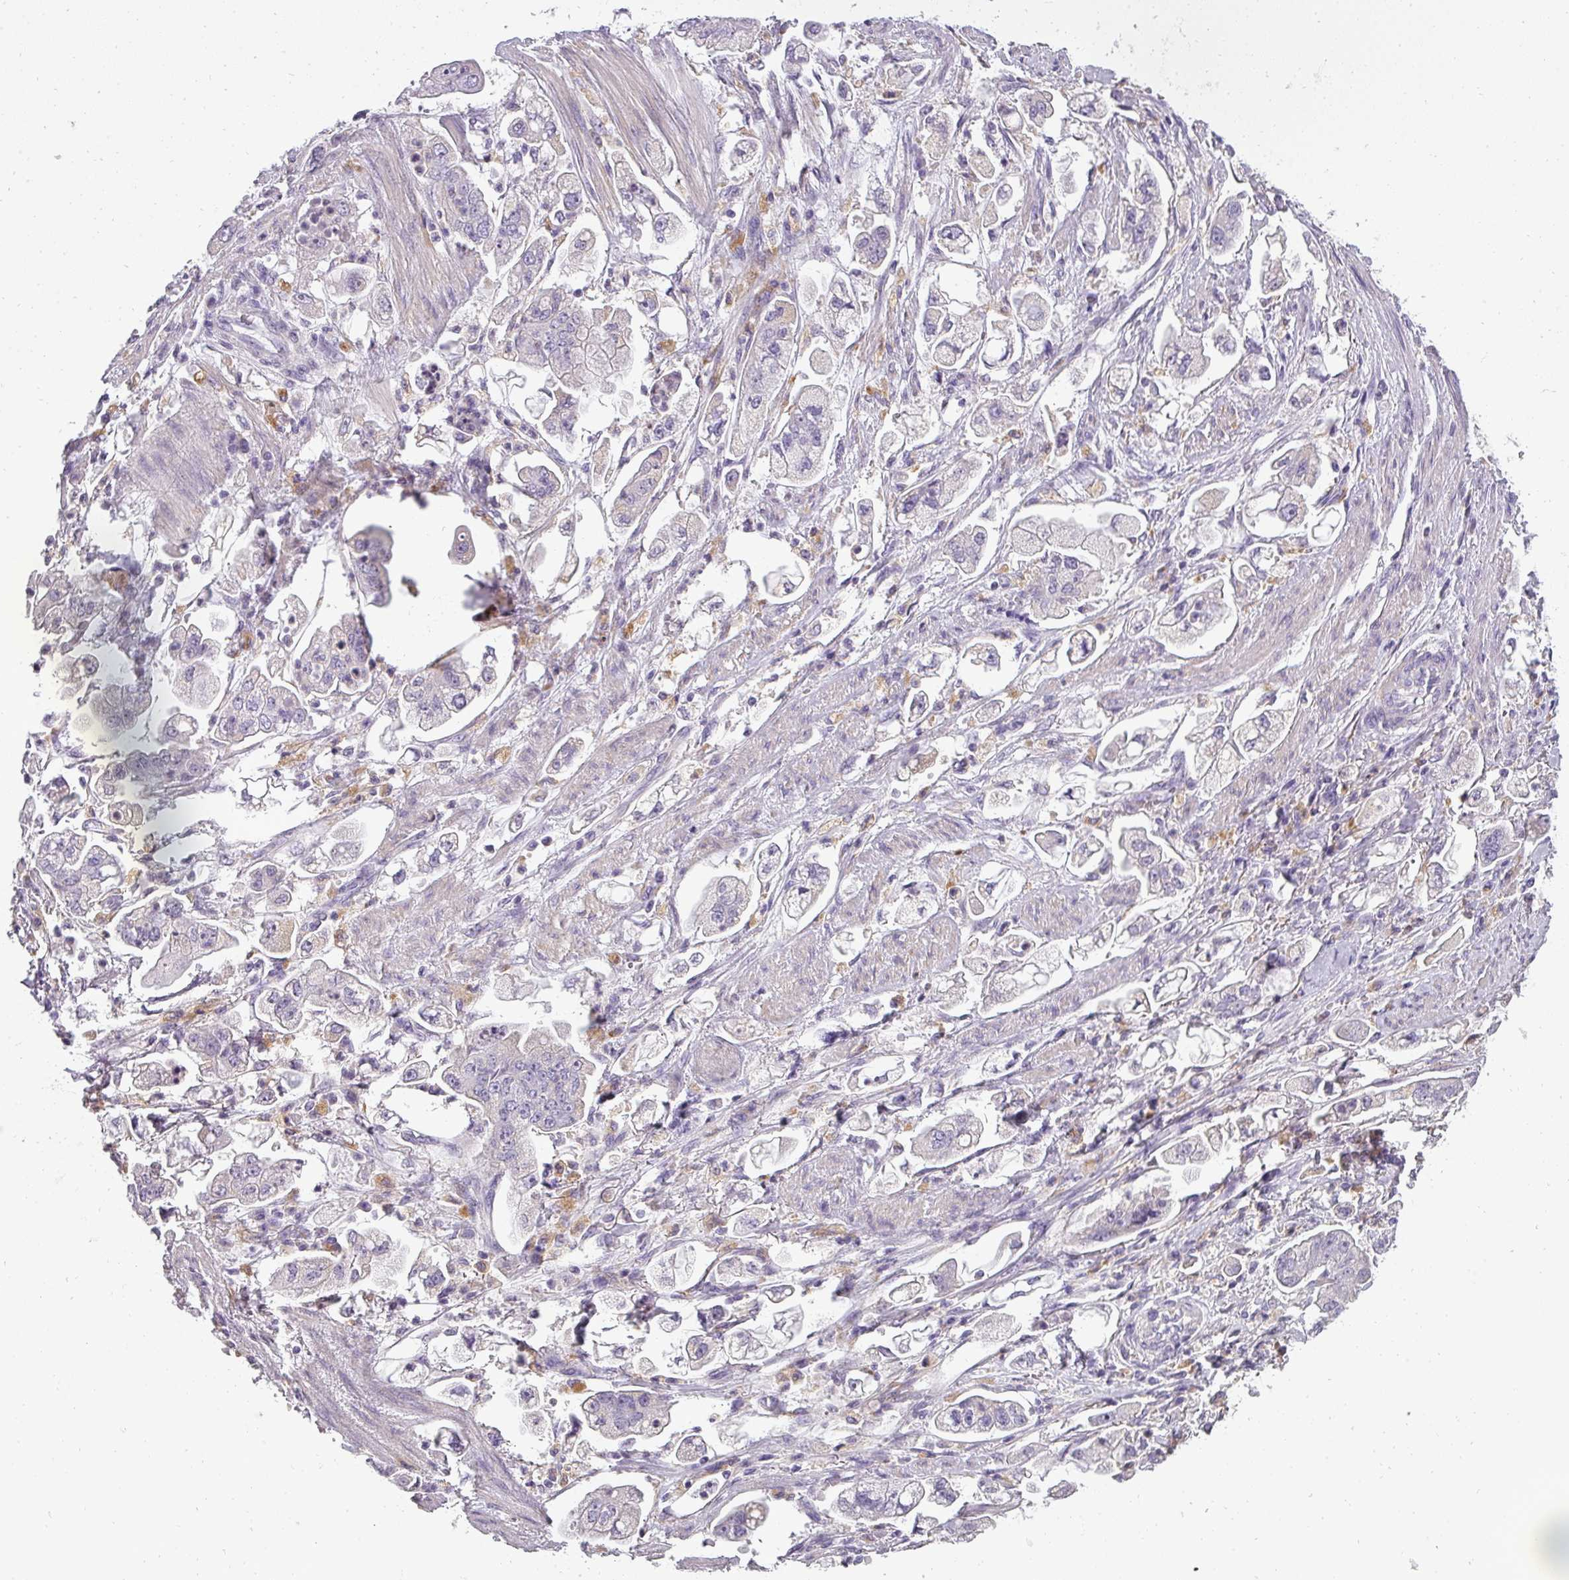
{"staining": {"intensity": "negative", "quantity": "none", "location": "none"}, "tissue": "stomach cancer", "cell_type": "Tumor cells", "image_type": "cancer", "snomed": [{"axis": "morphology", "description": "Adenocarcinoma, NOS"}, {"axis": "topography", "description": "Stomach"}], "caption": "High power microscopy image of an IHC micrograph of adenocarcinoma (stomach), revealing no significant expression in tumor cells. (Immunohistochemistry (ihc), brightfield microscopy, high magnification).", "gene": "ATP6V1D", "patient": {"sex": "male", "age": 62}}